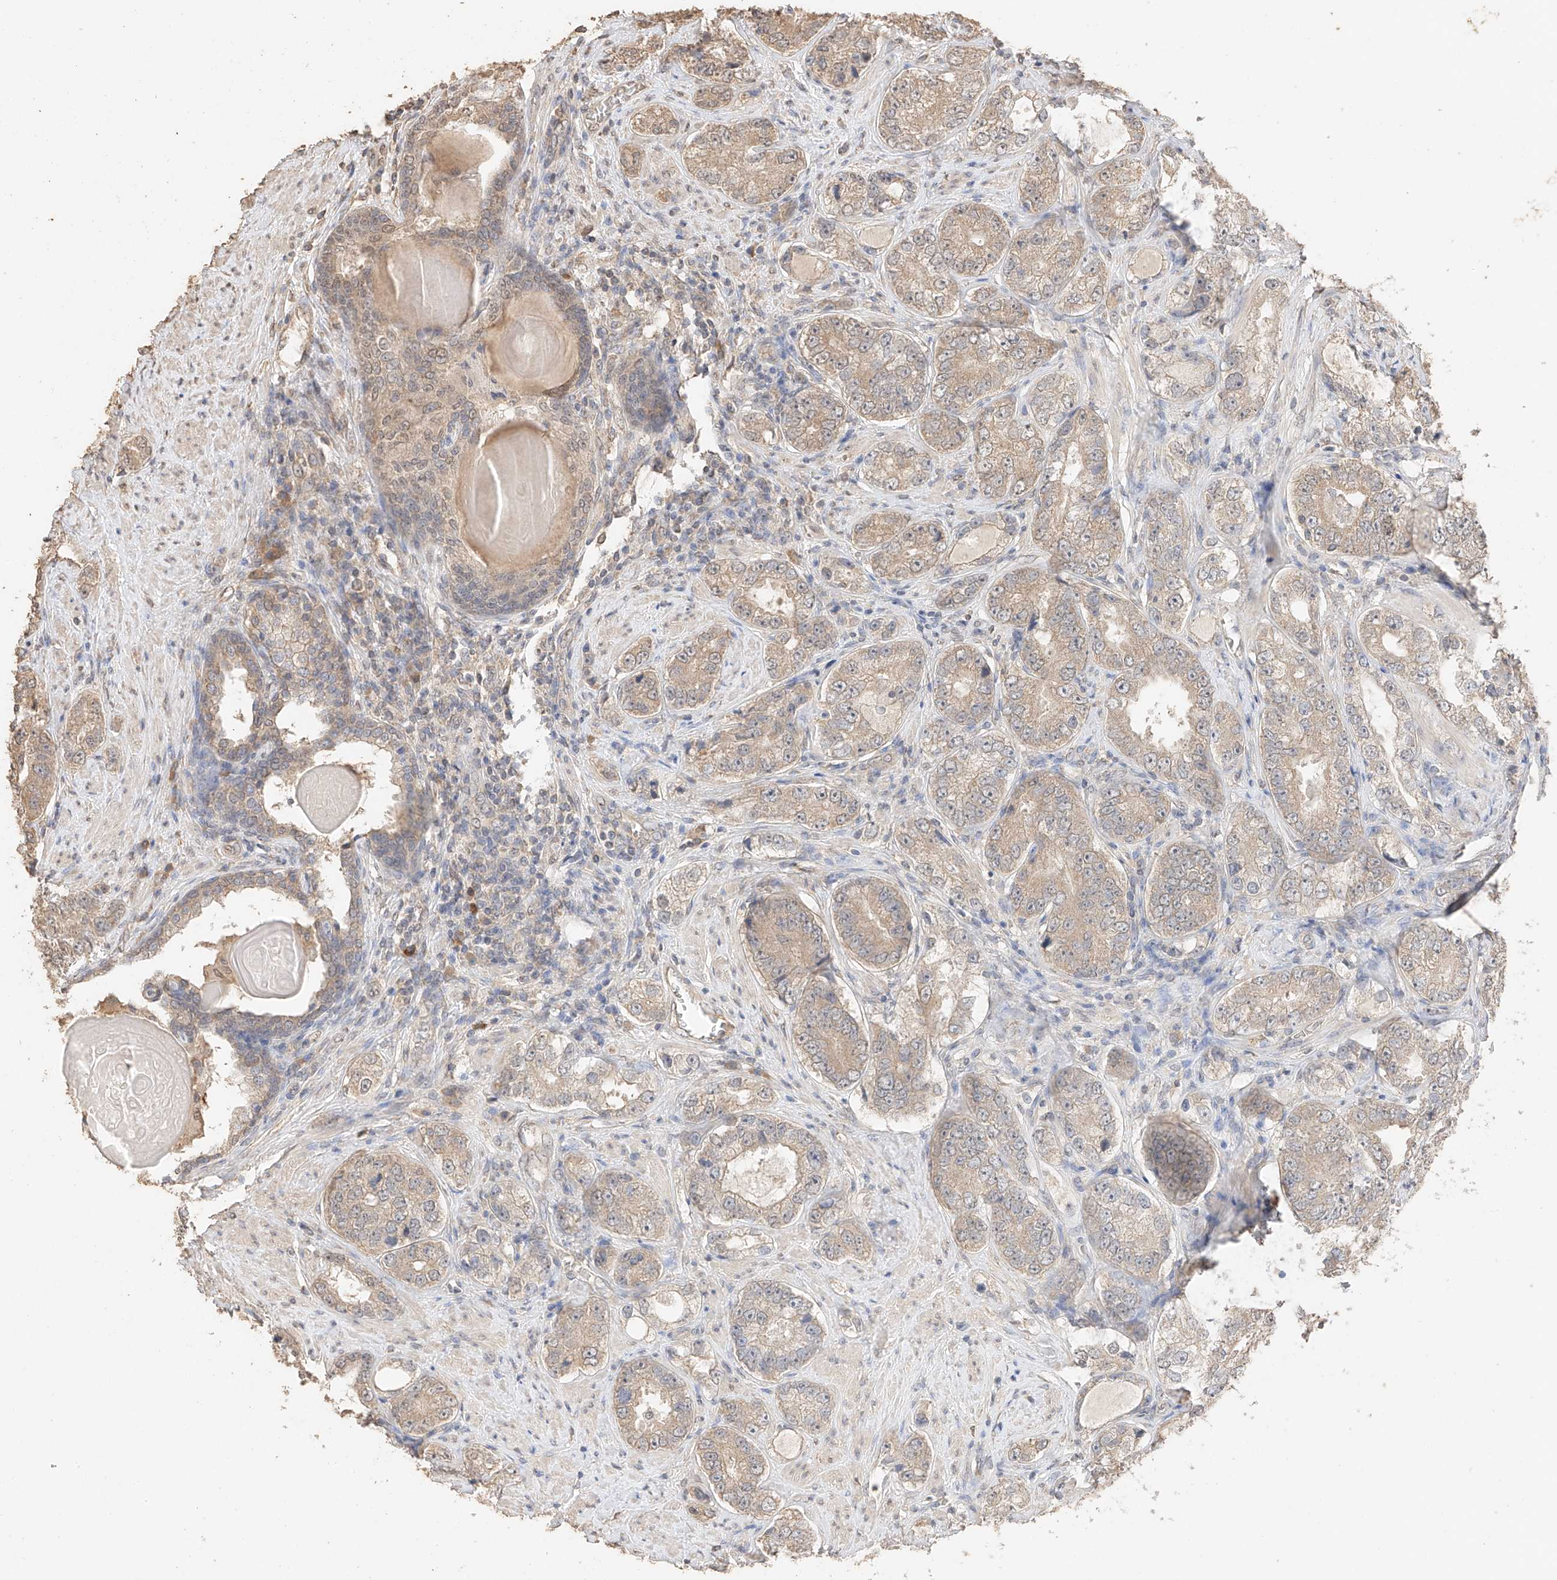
{"staining": {"intensity": "weak", "quantity": ">75%", "location": "cytoplasmic/membranous"}, "tissue": "prostate cancer", "cell_type": "Tumor cells", "image_type": "cancer", "snomed": [{"axis": "morphology", "description": "Adenocarcinoma, High grade"}, {"axis": "topography", "description": "Prostate"}], "caption": "Immunohistochemical staining of human adenocarcinoma (high-grade) (prostate) displays low levels of weak cytoplasmic/membranous staining in about >75% of tumor cells. (DAB IHC, brown staining for protein, blue staining for nuclei).", "gene": "IL22RA2", "patient": {"sex": "male", "age": 56}}